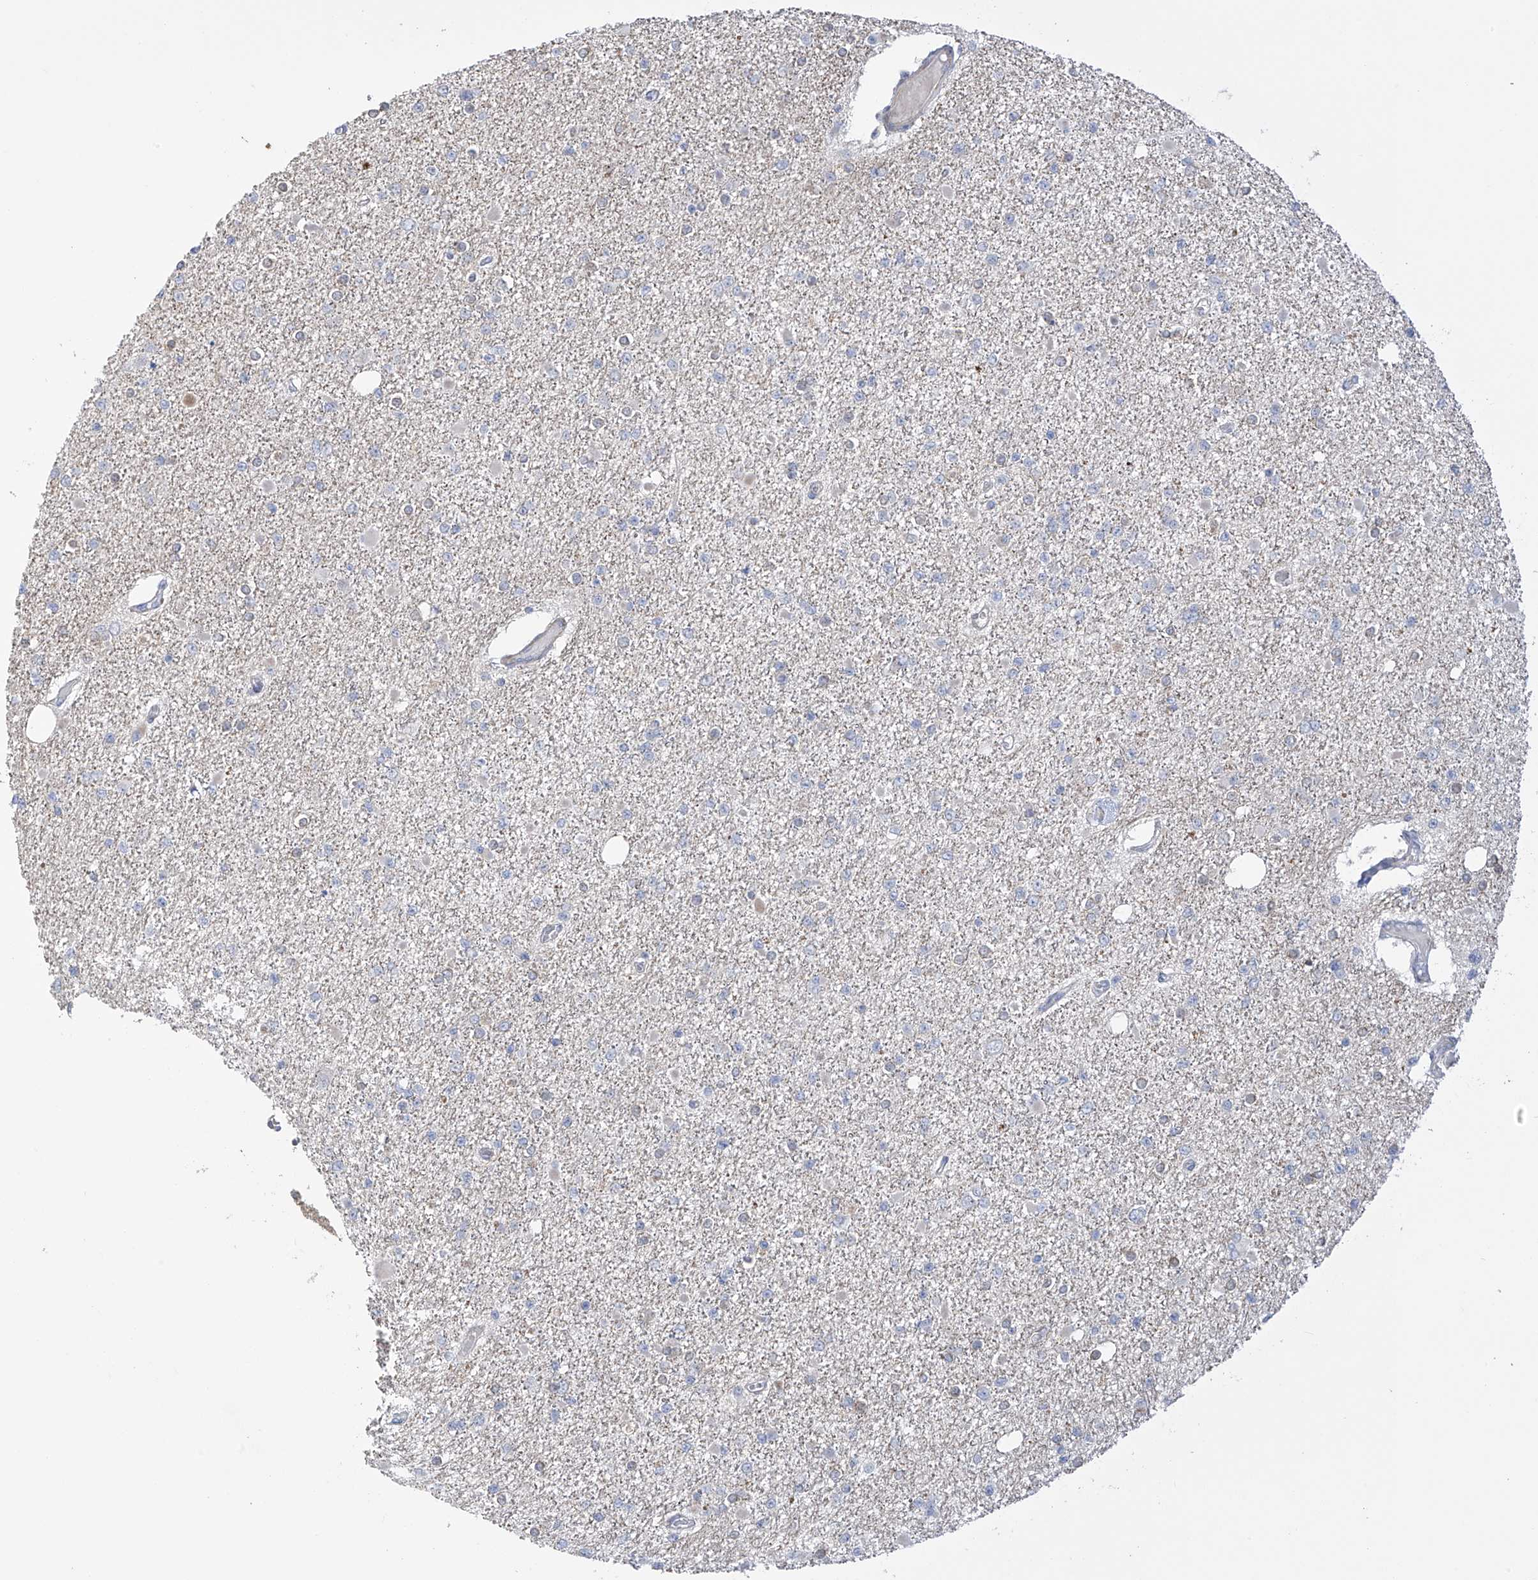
{"staining": {"intensity": "negative", "quantity": "none", "location": "none"}, "tissue": "glioma", "cell_type": "Tumor cells", "image_type": "cancer", "snomed": [{"axis": "morphology", "description": "Glioma, malignant, Low grade"}, {"axis": "topography", "description": "Brain"}], "caption": "This is an immunohistochemistry (IHC) photomicrograph of human malignant low-grade glioma. There is no expression in tumor cells.", "gene": "ZNF641", "patient": {"sex": "female", "age": 22}}